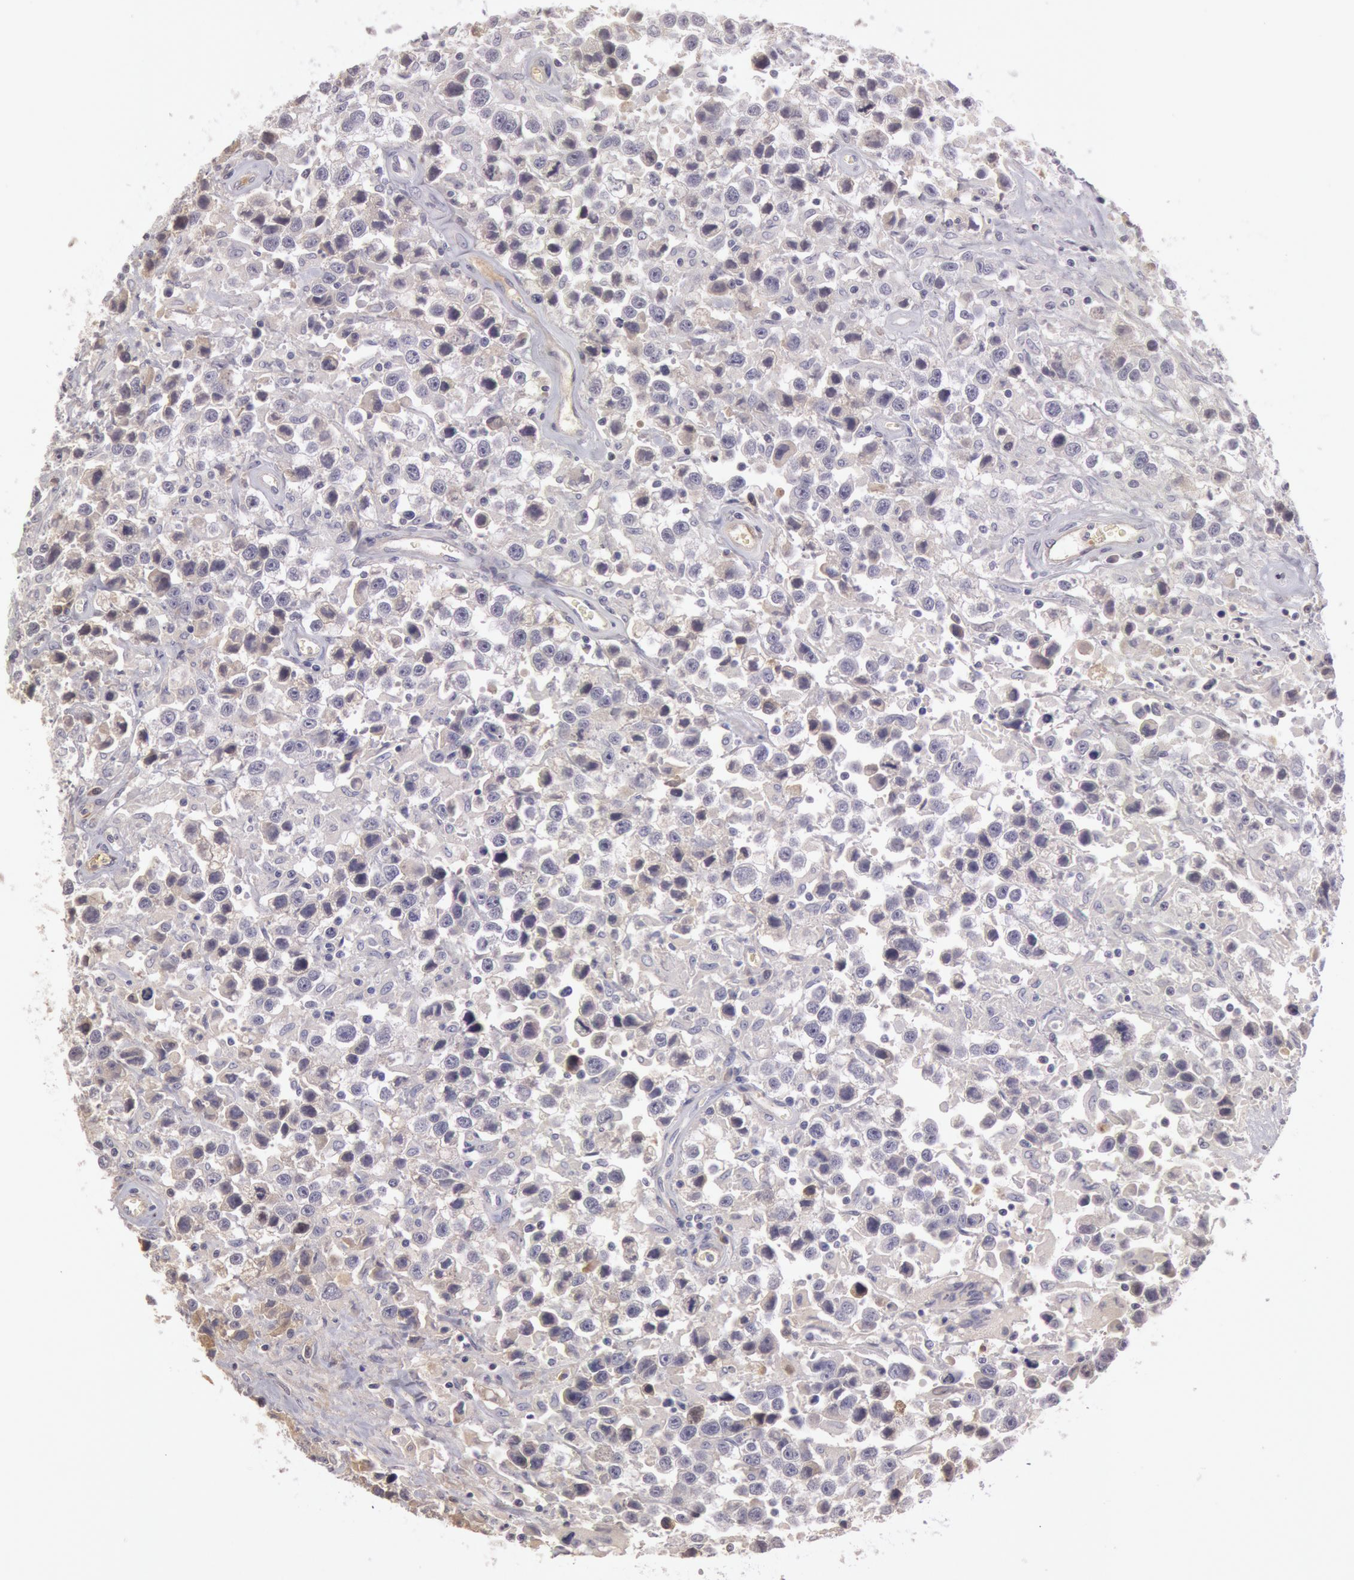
{"staining": {"intensity": "negative", "quantity": "none", "location": "none"}, "tissue": "testis cancer", "cell_type": "Tumor cells", "image_type": "cancer", "snomed": [{"axis": "morphology", "description": "Seminoma, NOS"}, {"axis": "topography", "description": "Testis"}], "caption": "Tumor cells show no significant protein expression in testis cancer (seminoma).", "gene": "C1R", "patient": {"sex": "male", "age": 43}}